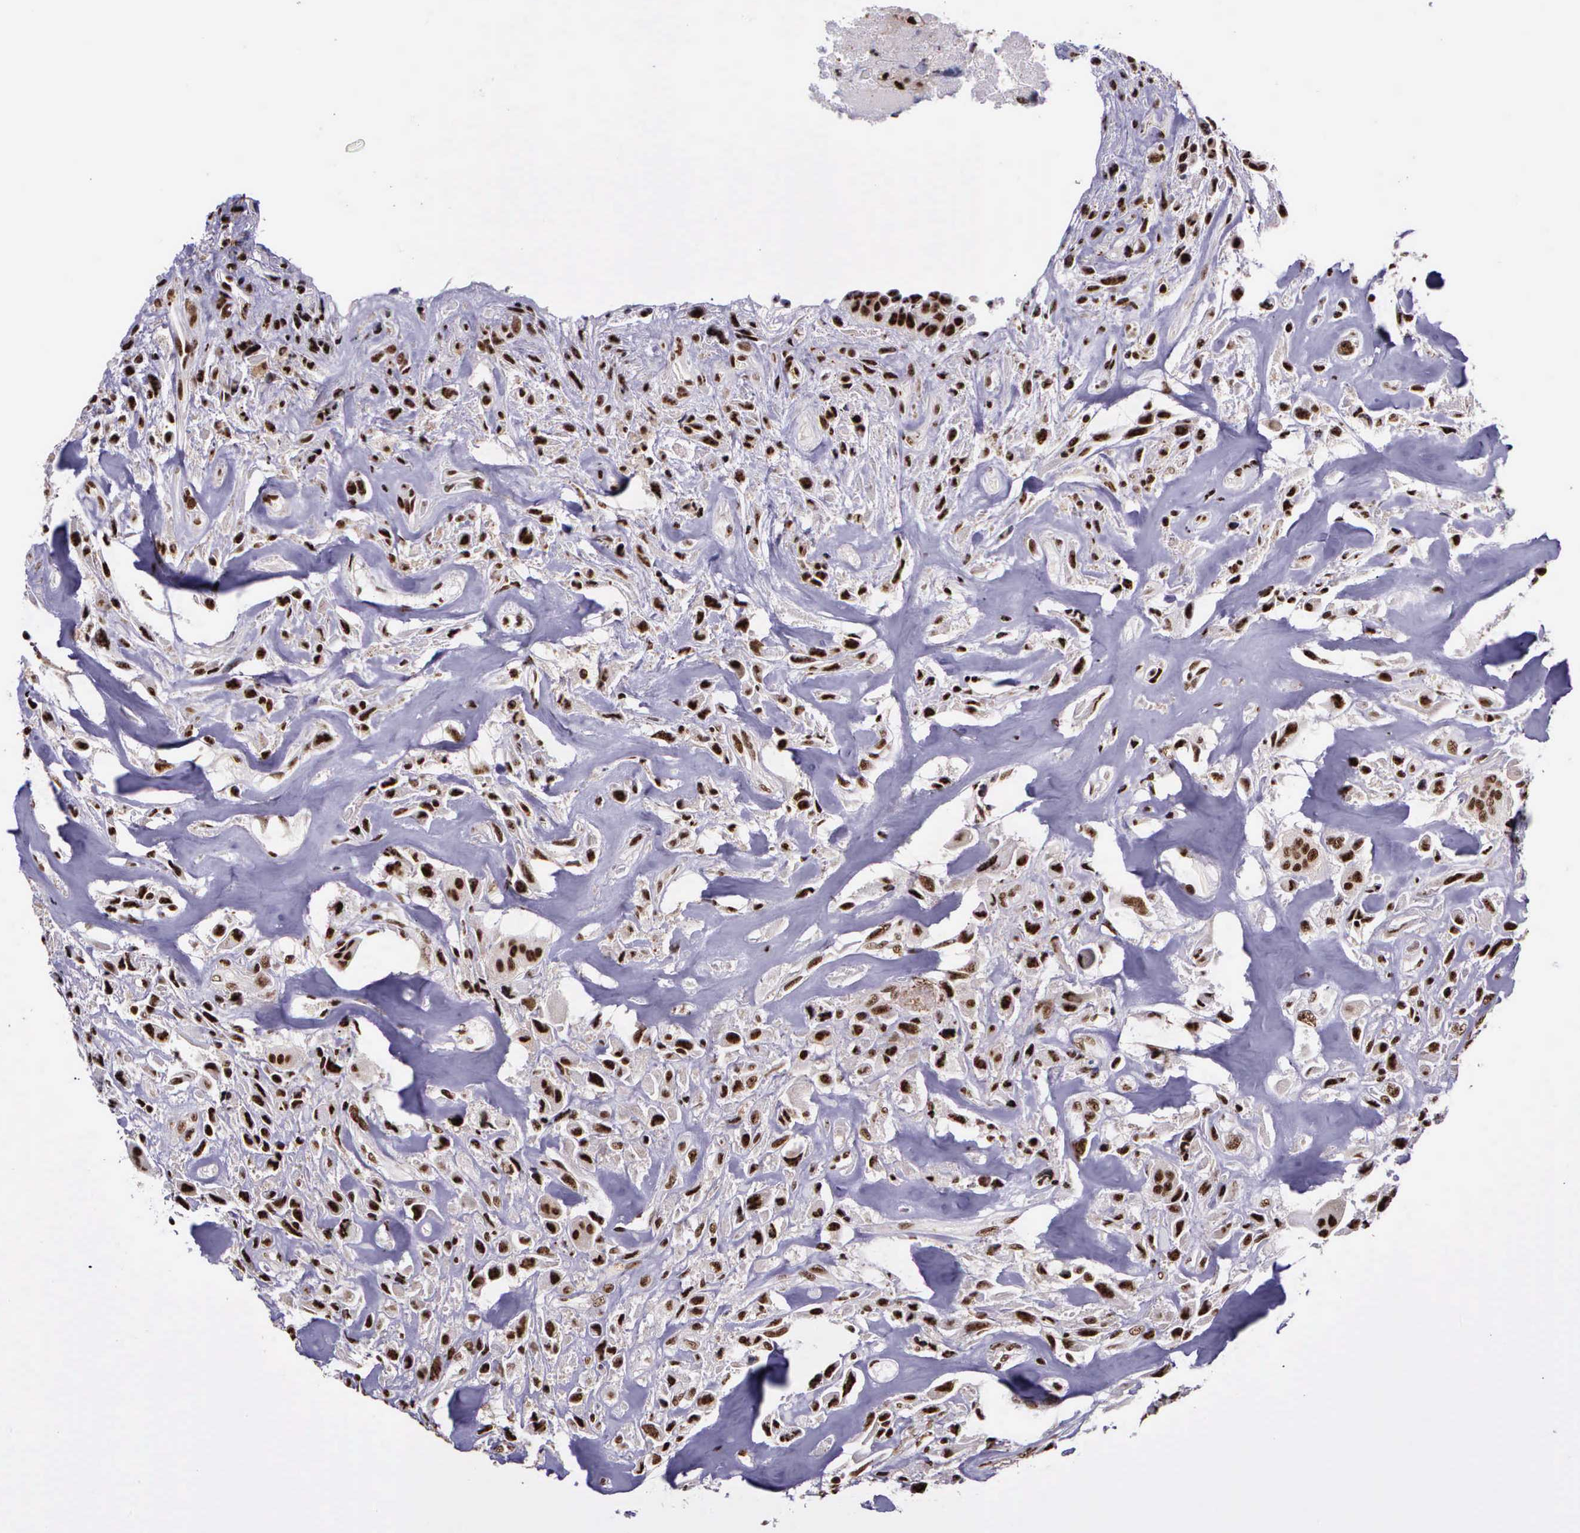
{"staining": {"intensity": "moderate", "quantity": ">75%", "location": "nuclear"}, "tissue": "breast cancer", "cell_type": "Tumor cells", "image_type": "cancer", "snomed": [{"axis": "morphology", "description": "Neoplasm, malignant, NOS"}, {"axis": "topography", "description": "Breast"}], "caption": "Immunohistochemical staining of human breast cancer (malignant neoplasm) exhibits medium levels of moderate nuclear protein positivity in about >75% of tumor cells.", "gene": "FAM47A", "patient": {"sex": "female", "age": 50}}